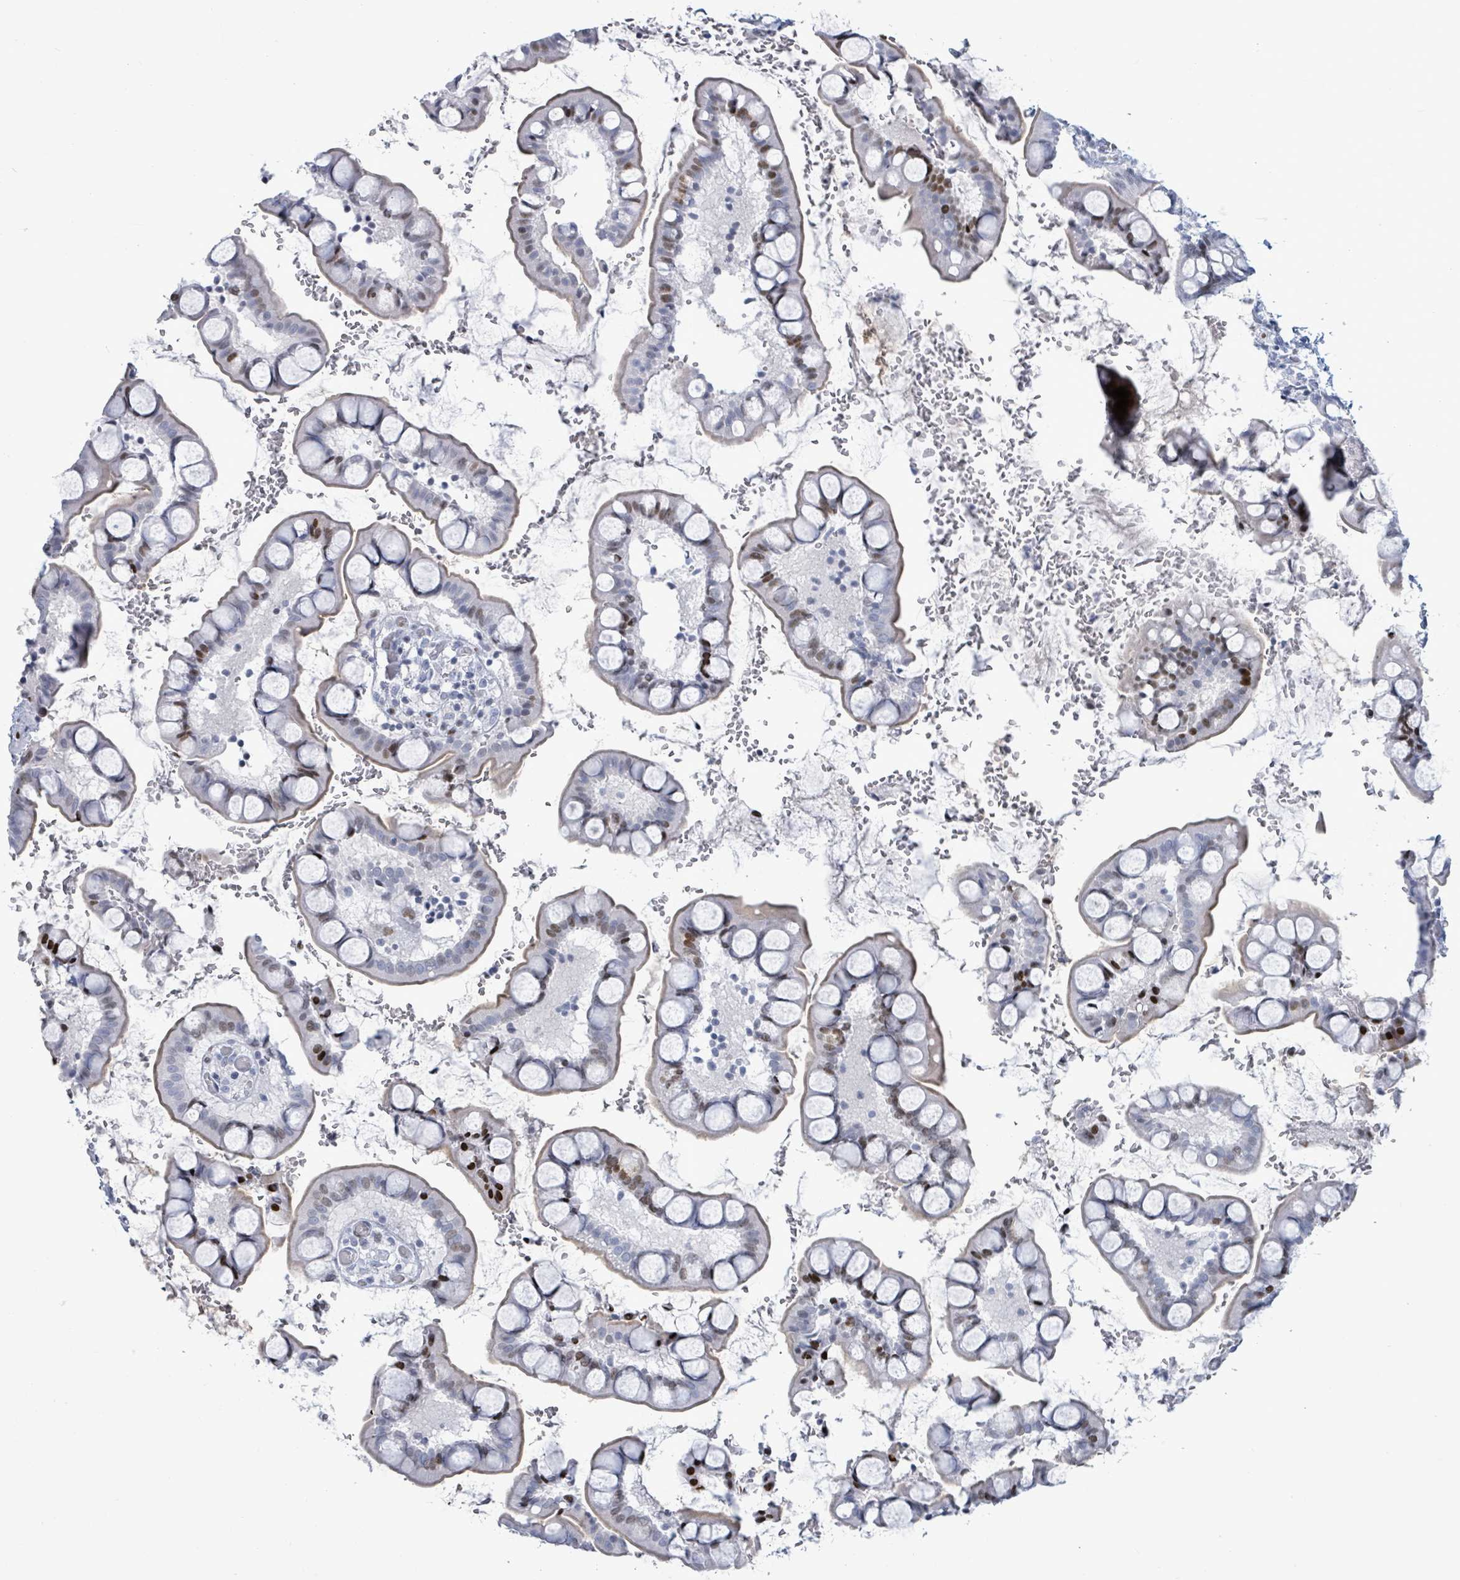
{"staining": {"intensity": "moderate", "quantity": "<25%", "location": "cytoplasmic/membranous,nuclear"}, "tissue": "small intestine", "cell_type": "Glandular cells", "image_type": "normal", "snomed": [{"axis": "morphology", "description": "Normal tissue, NOS"}, {"axis": "topography", "description": "Small intestine"}], "caption": "This histopathology image demonstrates unremarkable small intestine stained with immunohistochemistry to label a protein in brown. The cytoplasmic/membranous,nuclear of glandular cells show moderate positivity for the protein. Nuclei are counter-stained blue.", "gene": "MALL", "patient": {"sex": "male", "age": 52}}